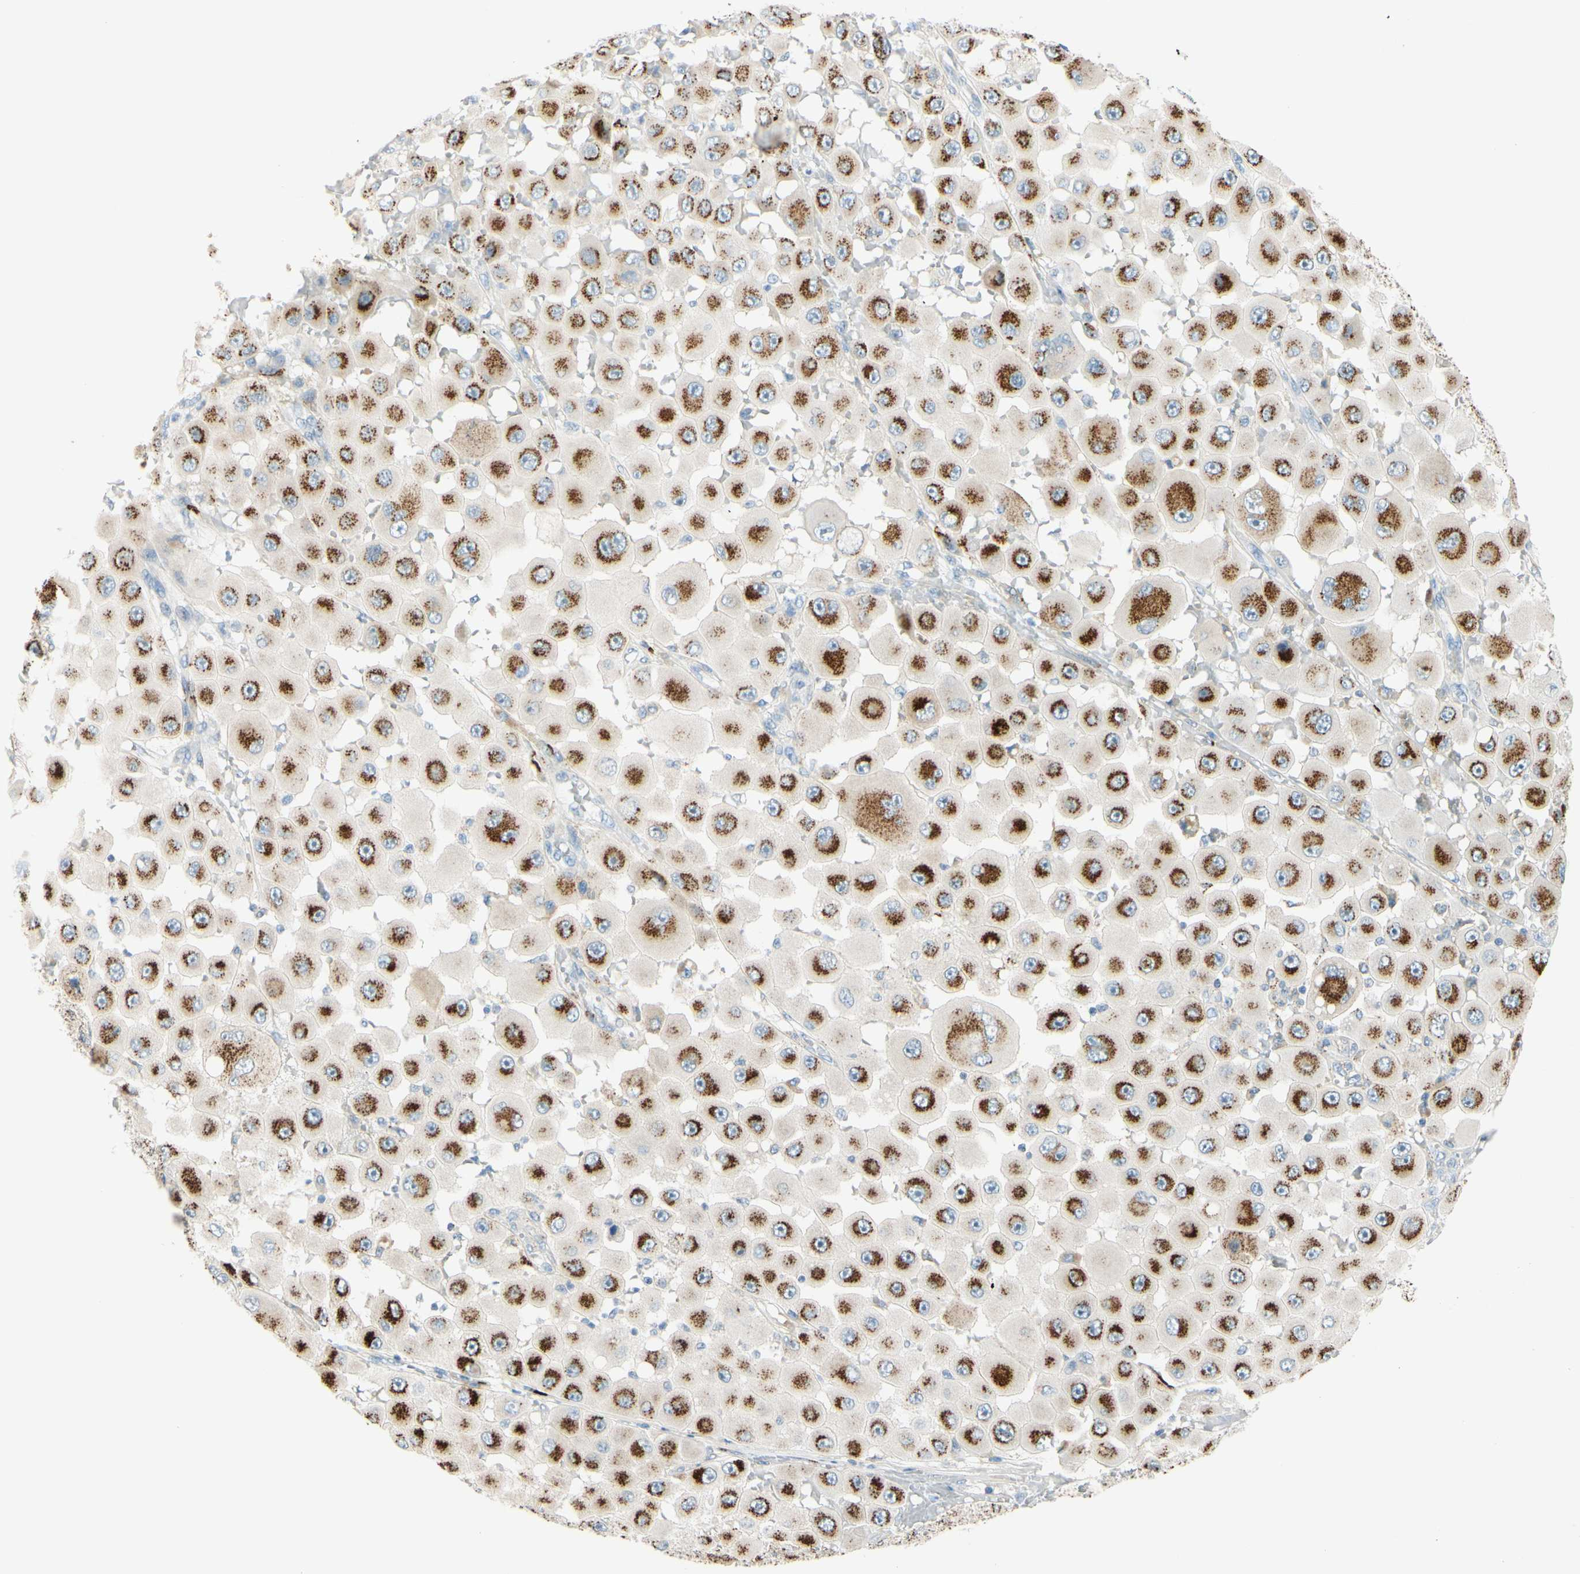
{"staining": {"intensity": "strong", "quantity": ">75%", "location": "cytoplasmic/membranous"}, "tissue": "melanoma", "cell_type": "Tumor cells", "image_type": "cancer", "snomed": [{"axis": "morphology", "description": "Malignant melanoma, NOS"}, {"axis": "topography", "description": "Skin"}], "caption": "Malignant melanoma stained with a brown dye reveals strong cytoplasmic/membranous positive expression in approximately >75% of tumor cells.", "gene": "GALNT5", "patient": {"sex": "female", "age": 81}}